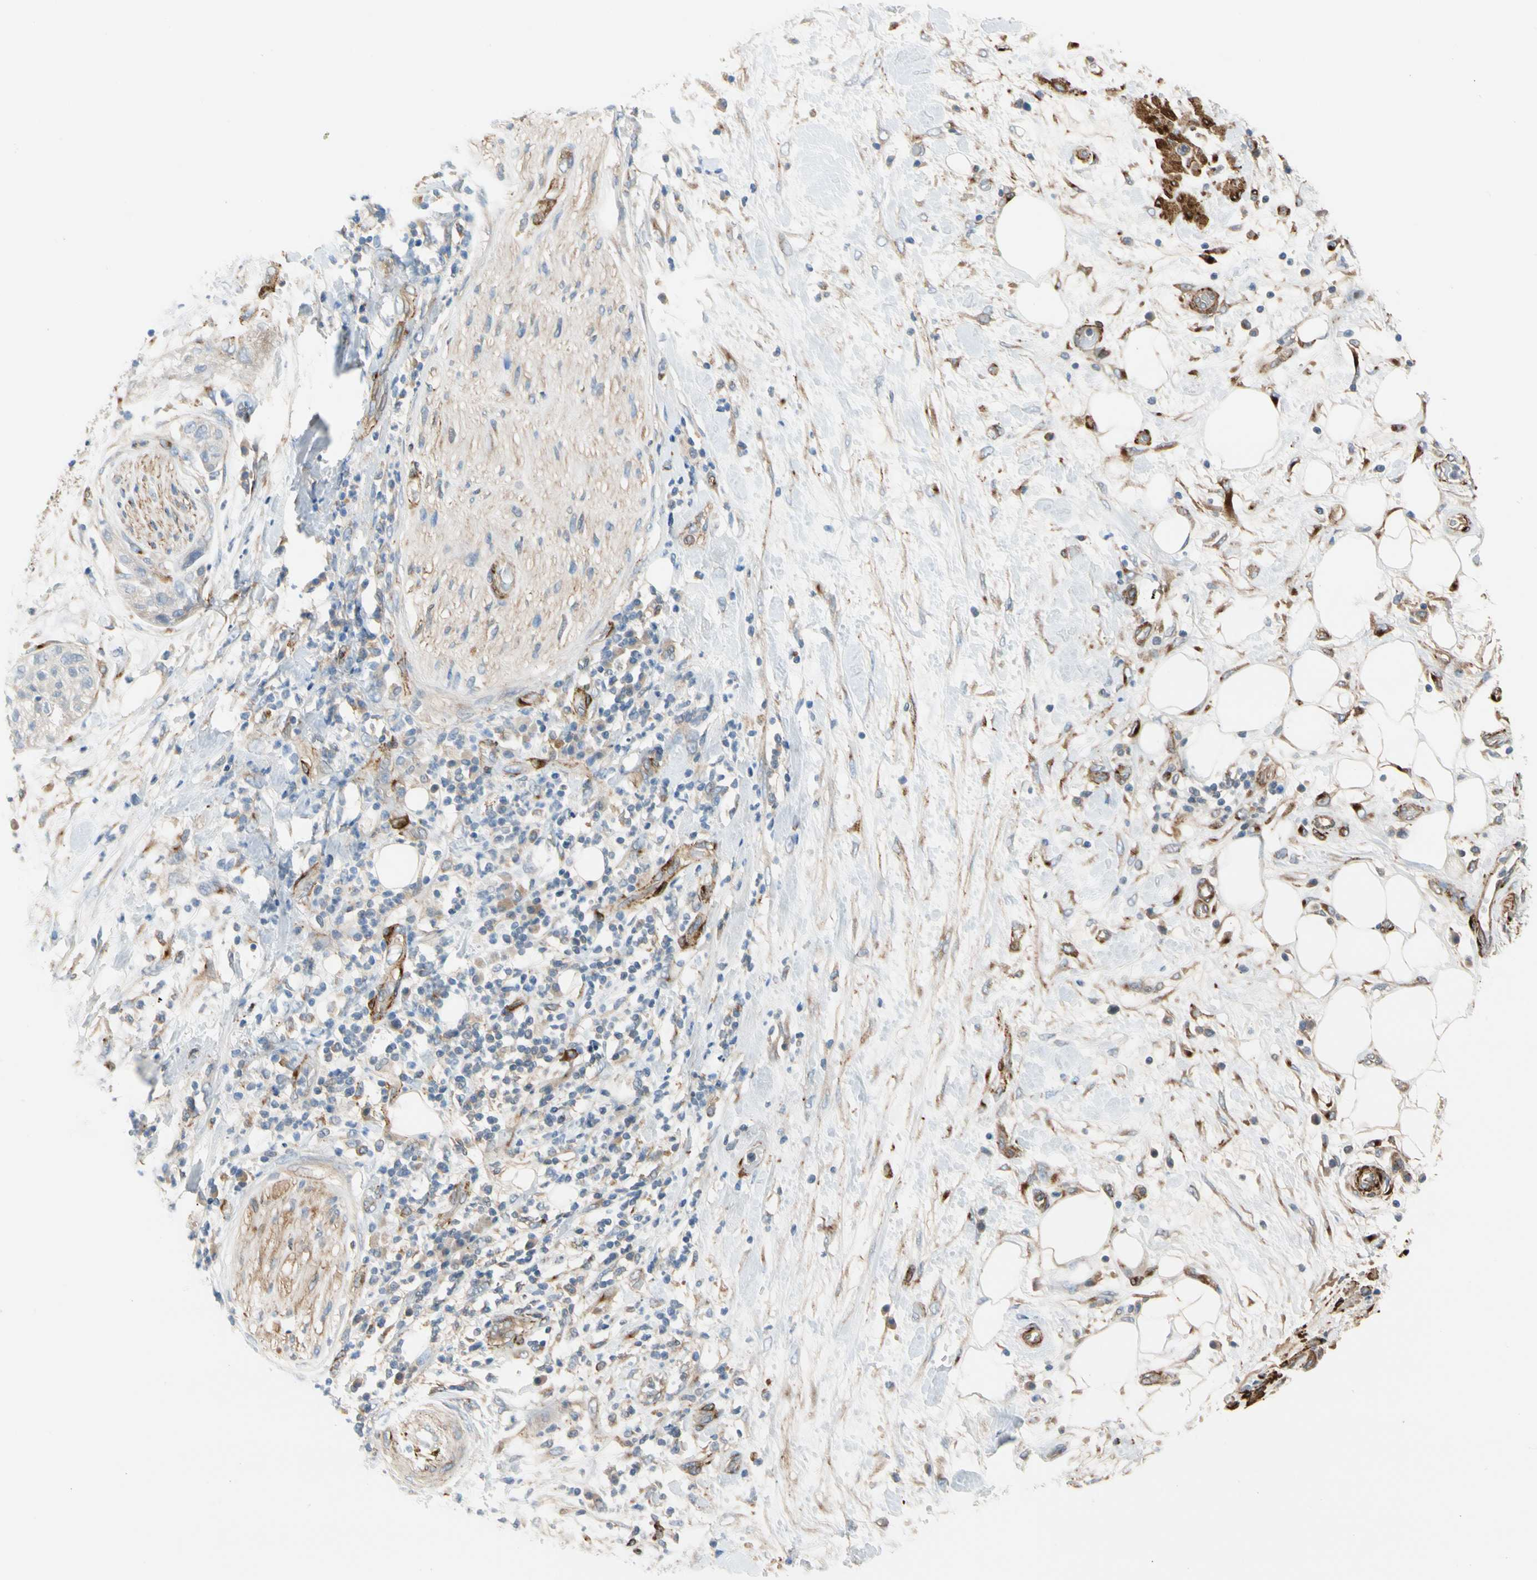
{"staining": {"intensity": "negative", "quantity": "none", "location": "none"}, "tissue": "pancreatic cancer", "cell_type": "Tumor cells", "image_type": "cancer", "snomed": [{"axis": "morphology", "description": "Adenocarcinoma, NOS"}, {"axis": "topography", "description": "Pancreas"}], "caption": "High magnification brightfield microscopy of pancreatic adenocarcinoma stained with DAB (brown) and counterstained with hematoxylin (blue): tumor cells show no significant positivity.", "gene": "ENTREP3", "patient": {"sex": "female", "age": 78}}